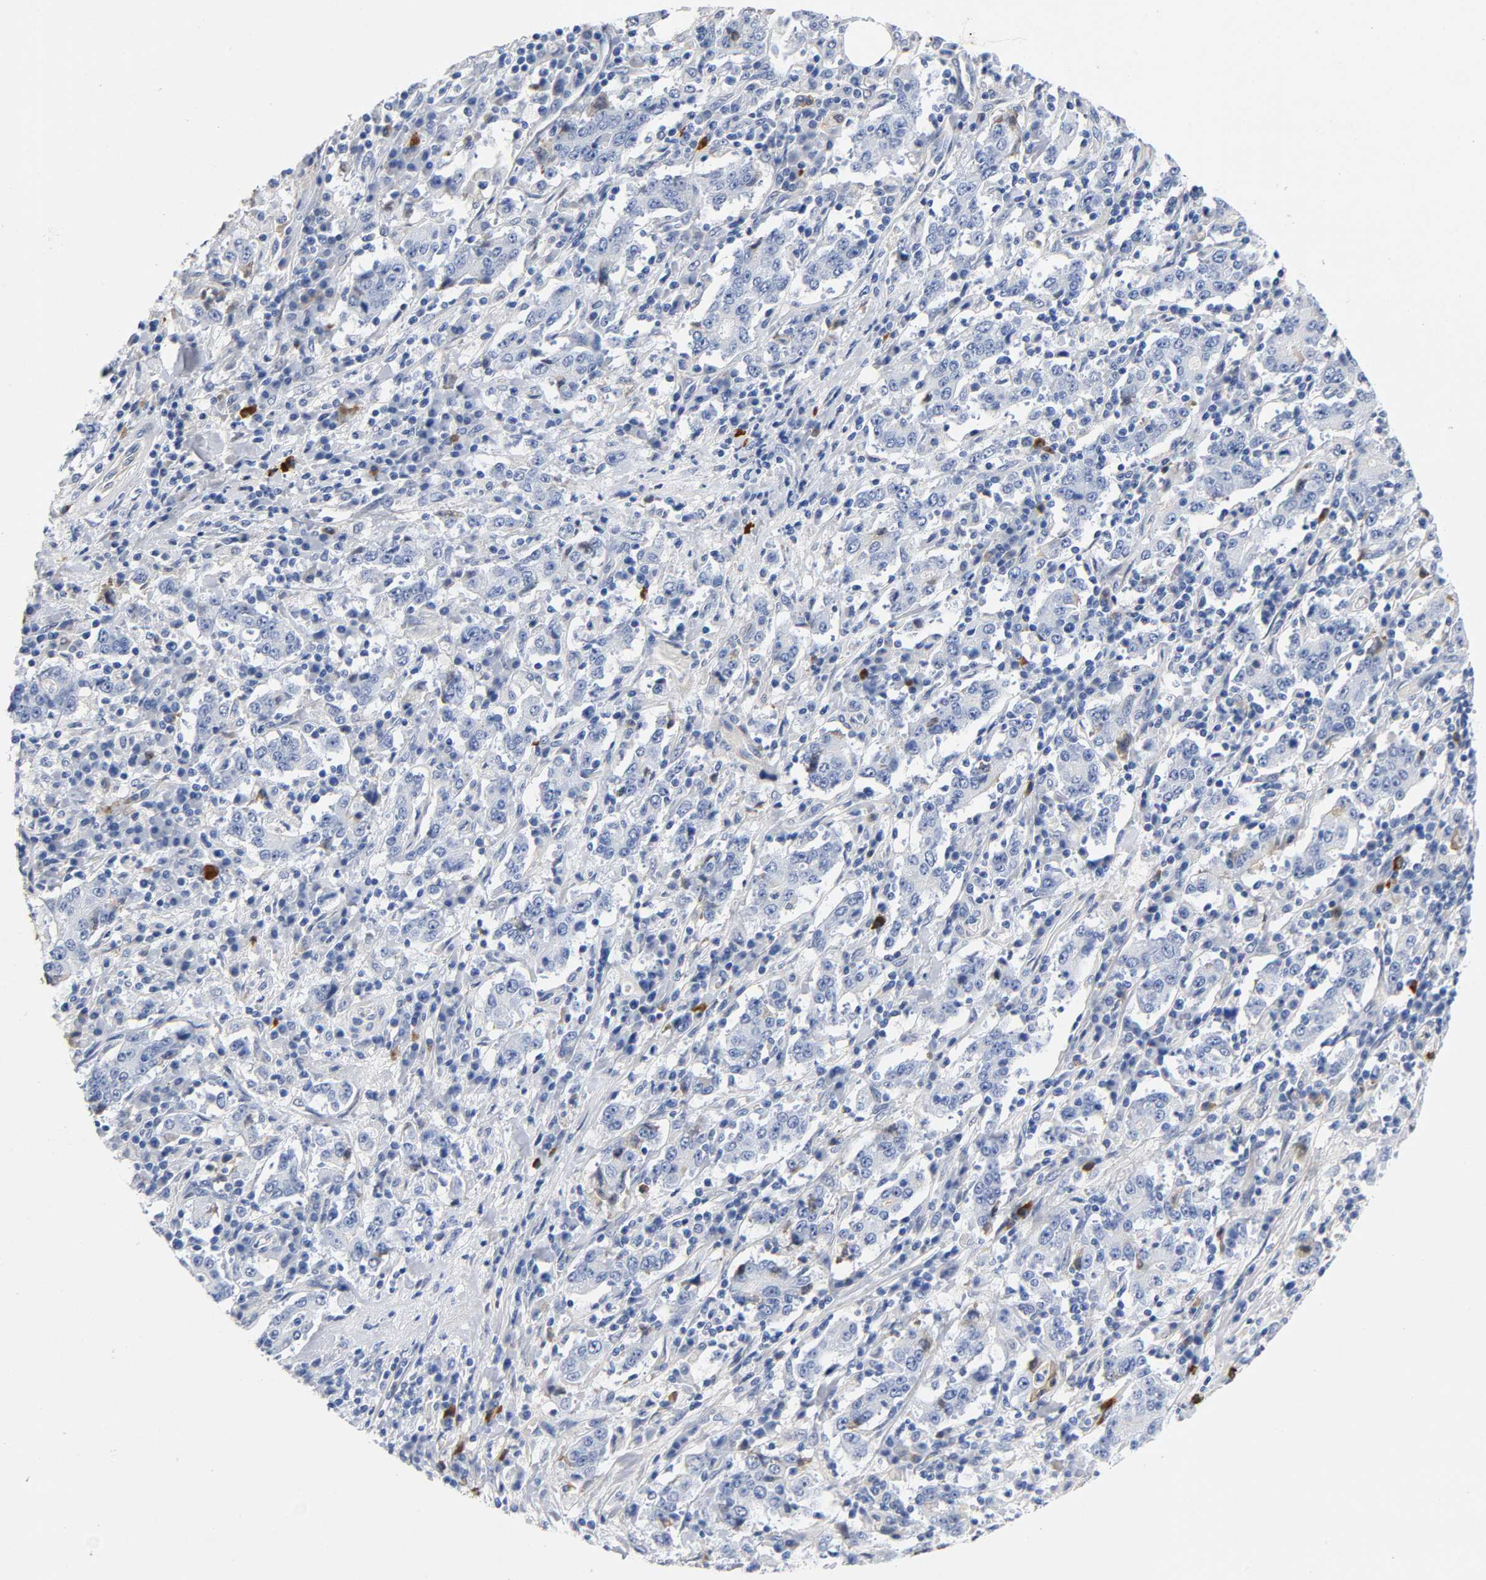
{"staining": {"intensity": "weak", "quantity": "25%-75%", "location": "cytoplasmic/membranous"}, "tissue": "stomach cancer", "cell_type": "Tumor cells", "image_type": "cancer", "snomed": [{"axis": "morphology", "description": "Normal tissue, NOS"}, {"axis": "morphology", "description": "Adenocarcinoma, NOS"}, {"axis": "topography", "description": "Stomach, upper"}, {"axis": "topography", "description": "Stomach"}], "caption": "This histopathology image demonstrates immunohistochemistry (IHC) staining of human stomach cancer, with low weak cytoplasmic/membranous positivity in approximately 25%-75% of tumor cells.", "gene": "TNC", "patient": {"sex": "male", "age": 59}}